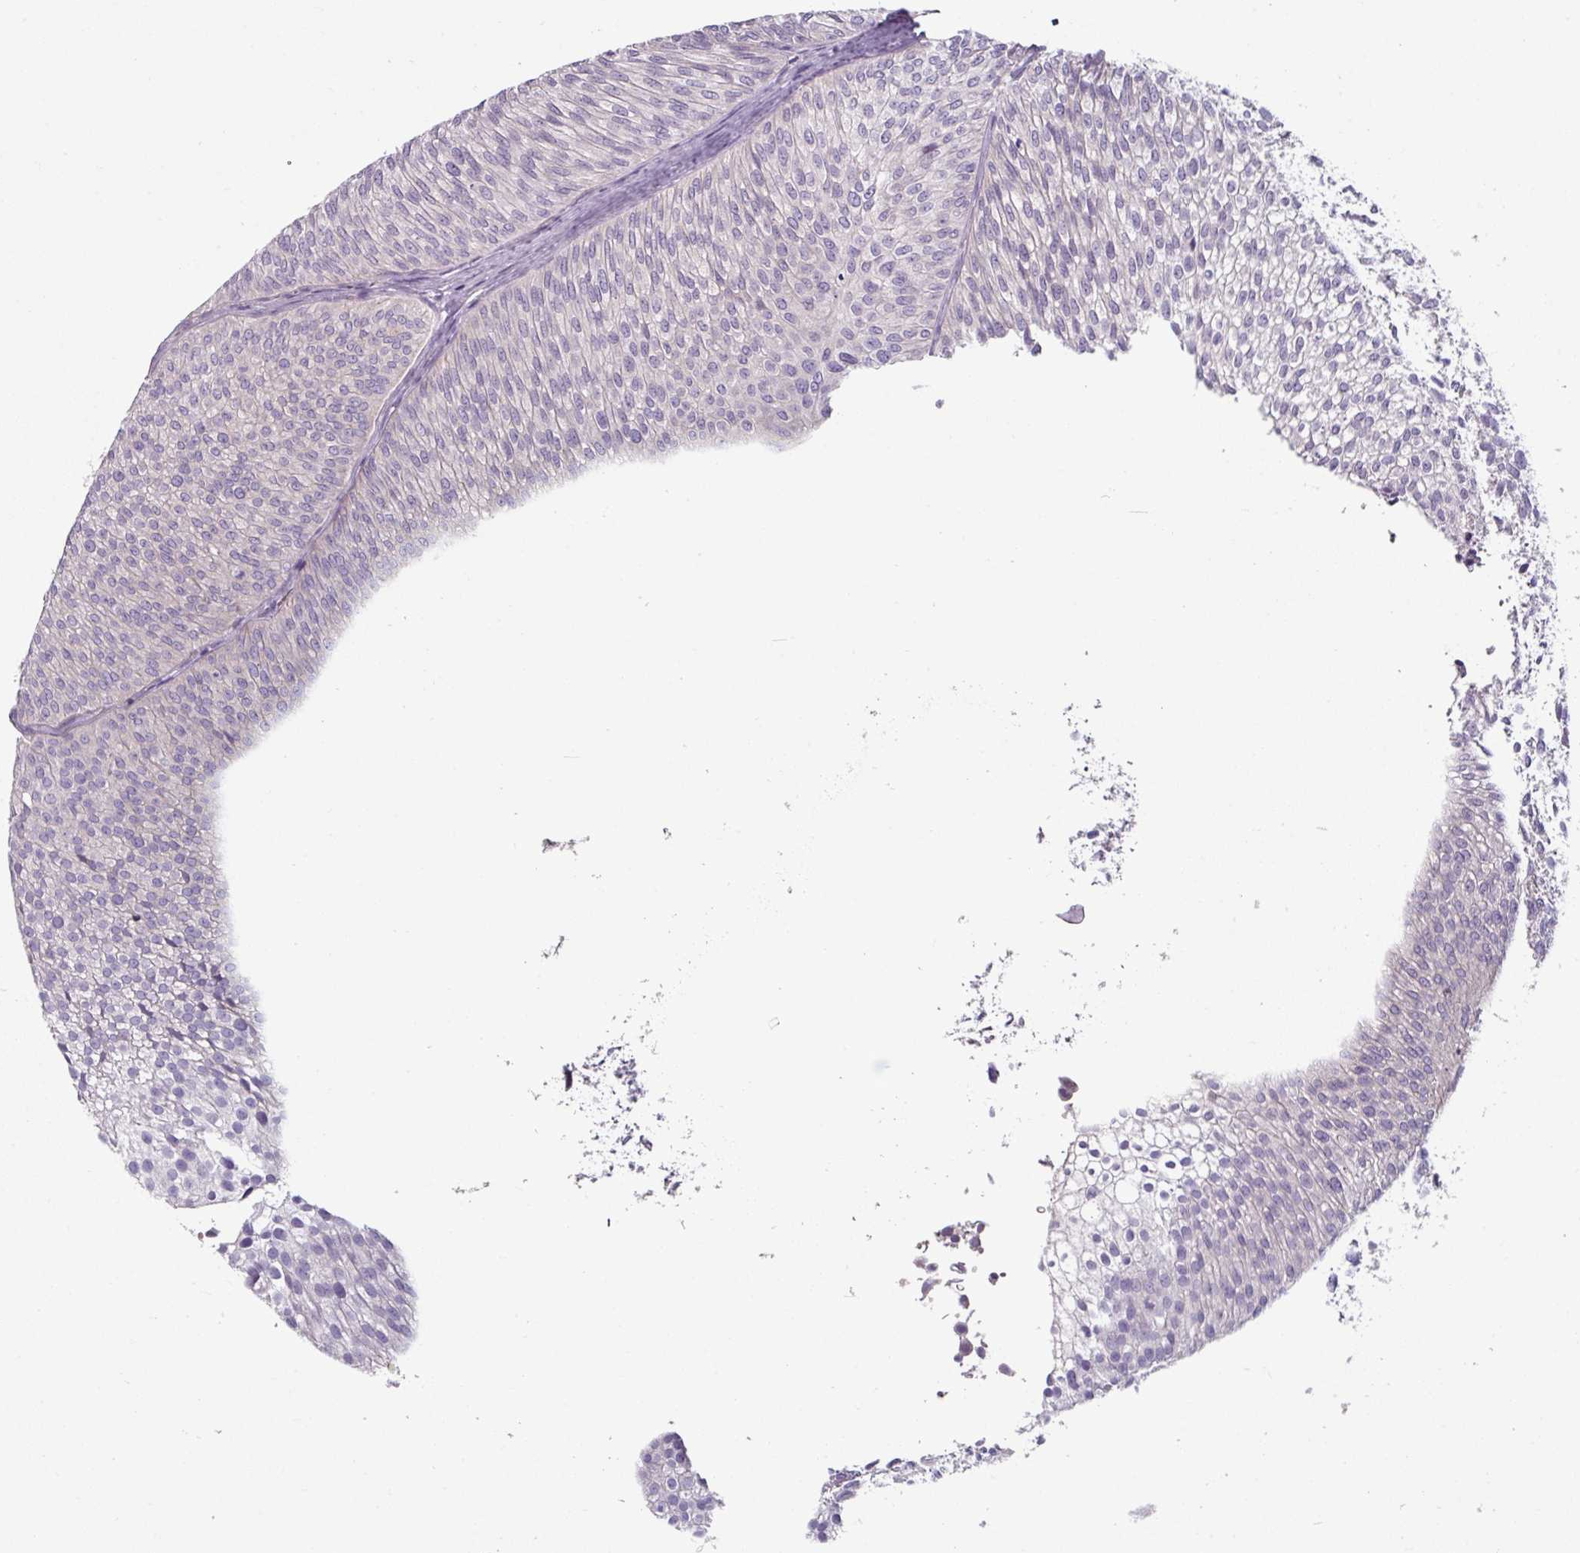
{"staining": {"intensity": "negative", "quantity": "none", "location": "none"}, "tissue": "urothelial cancer", "cell_type": "Tumor cells", "image_type": "cancer", "snomed": [{"axis": "morphology", "description": "Urothelial carcinoma, Low grade"}, {"axis": "topography", "description": "Urinary bladder"}], "caption": "High magnification brightfield microscopy of low-grade urothelial carcinoma stained with DAB (brown) and counterstained with hematoxylin (blue): tumor cells show no significant expression. The staining was performed using DAB to visualize the protein expression in brown, while the nuclei were stained in blue with hematoxylin (Magnification: 20x).", "gene": "MTMR14", "patient": {"sex": "male", "age": 91}}